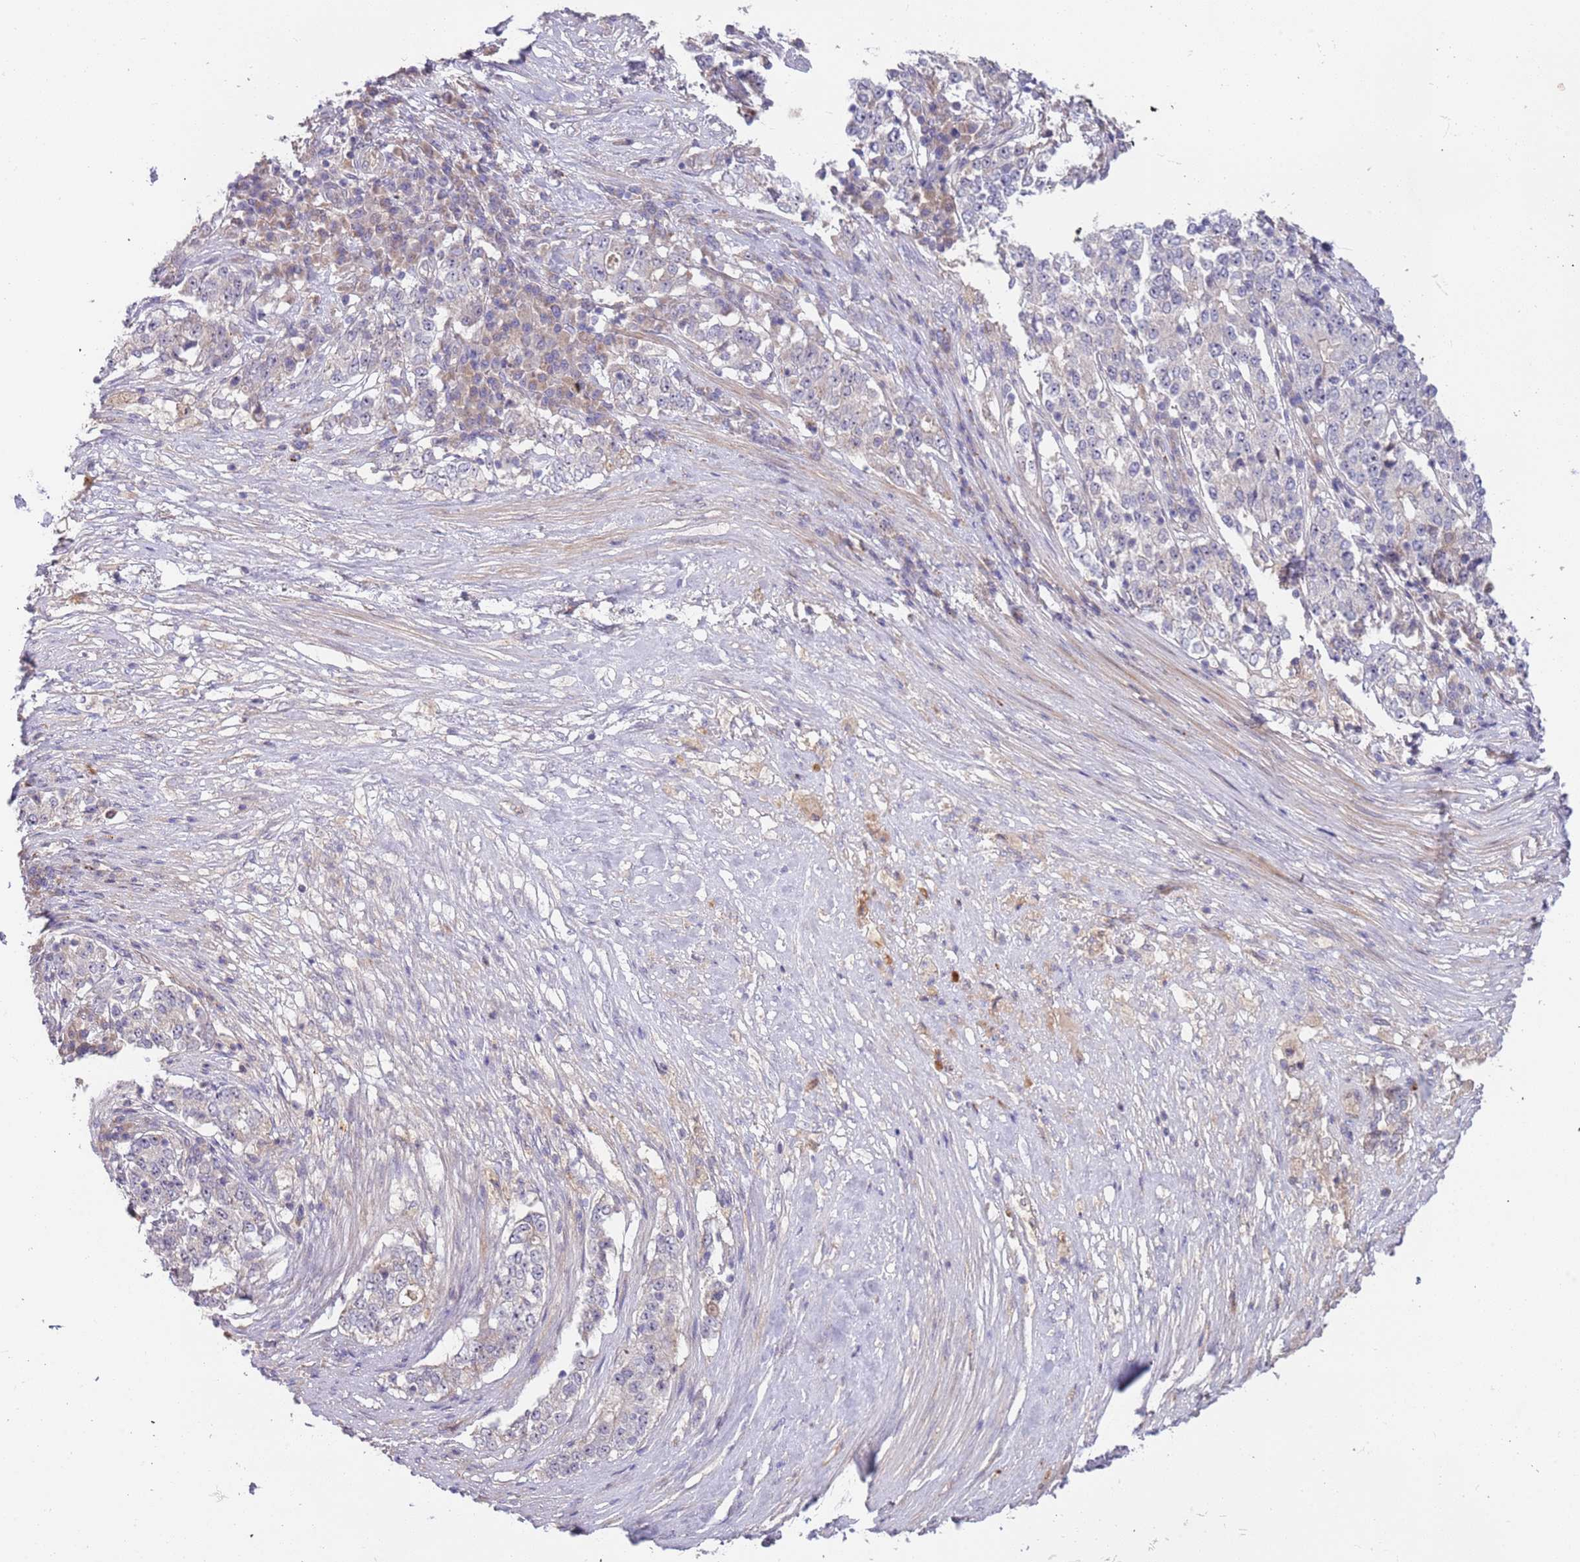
{"staining": {"intensity": "negative", "quantity": "none", "location": "none"}, "tissue": "stomach cancer", "cell_type": "Tumor cells", "image_type": "cancer", "snomed": [{"axis": "morphology", "description": "Adenocarcinoma, NOS"}, {"axis": "topography", "description": "Stomach"}], "caption": "Micrograph shows no protein staining in tumor cells of stomach cancer tissue. The staining is performed using DAB (3,3'-diaminobenzidine) brown chromogen with nuclei counter-stained in using hematoxylin.", "gene": "TRAPPC6B", "patient": {"sex": "male", "age": 59}}